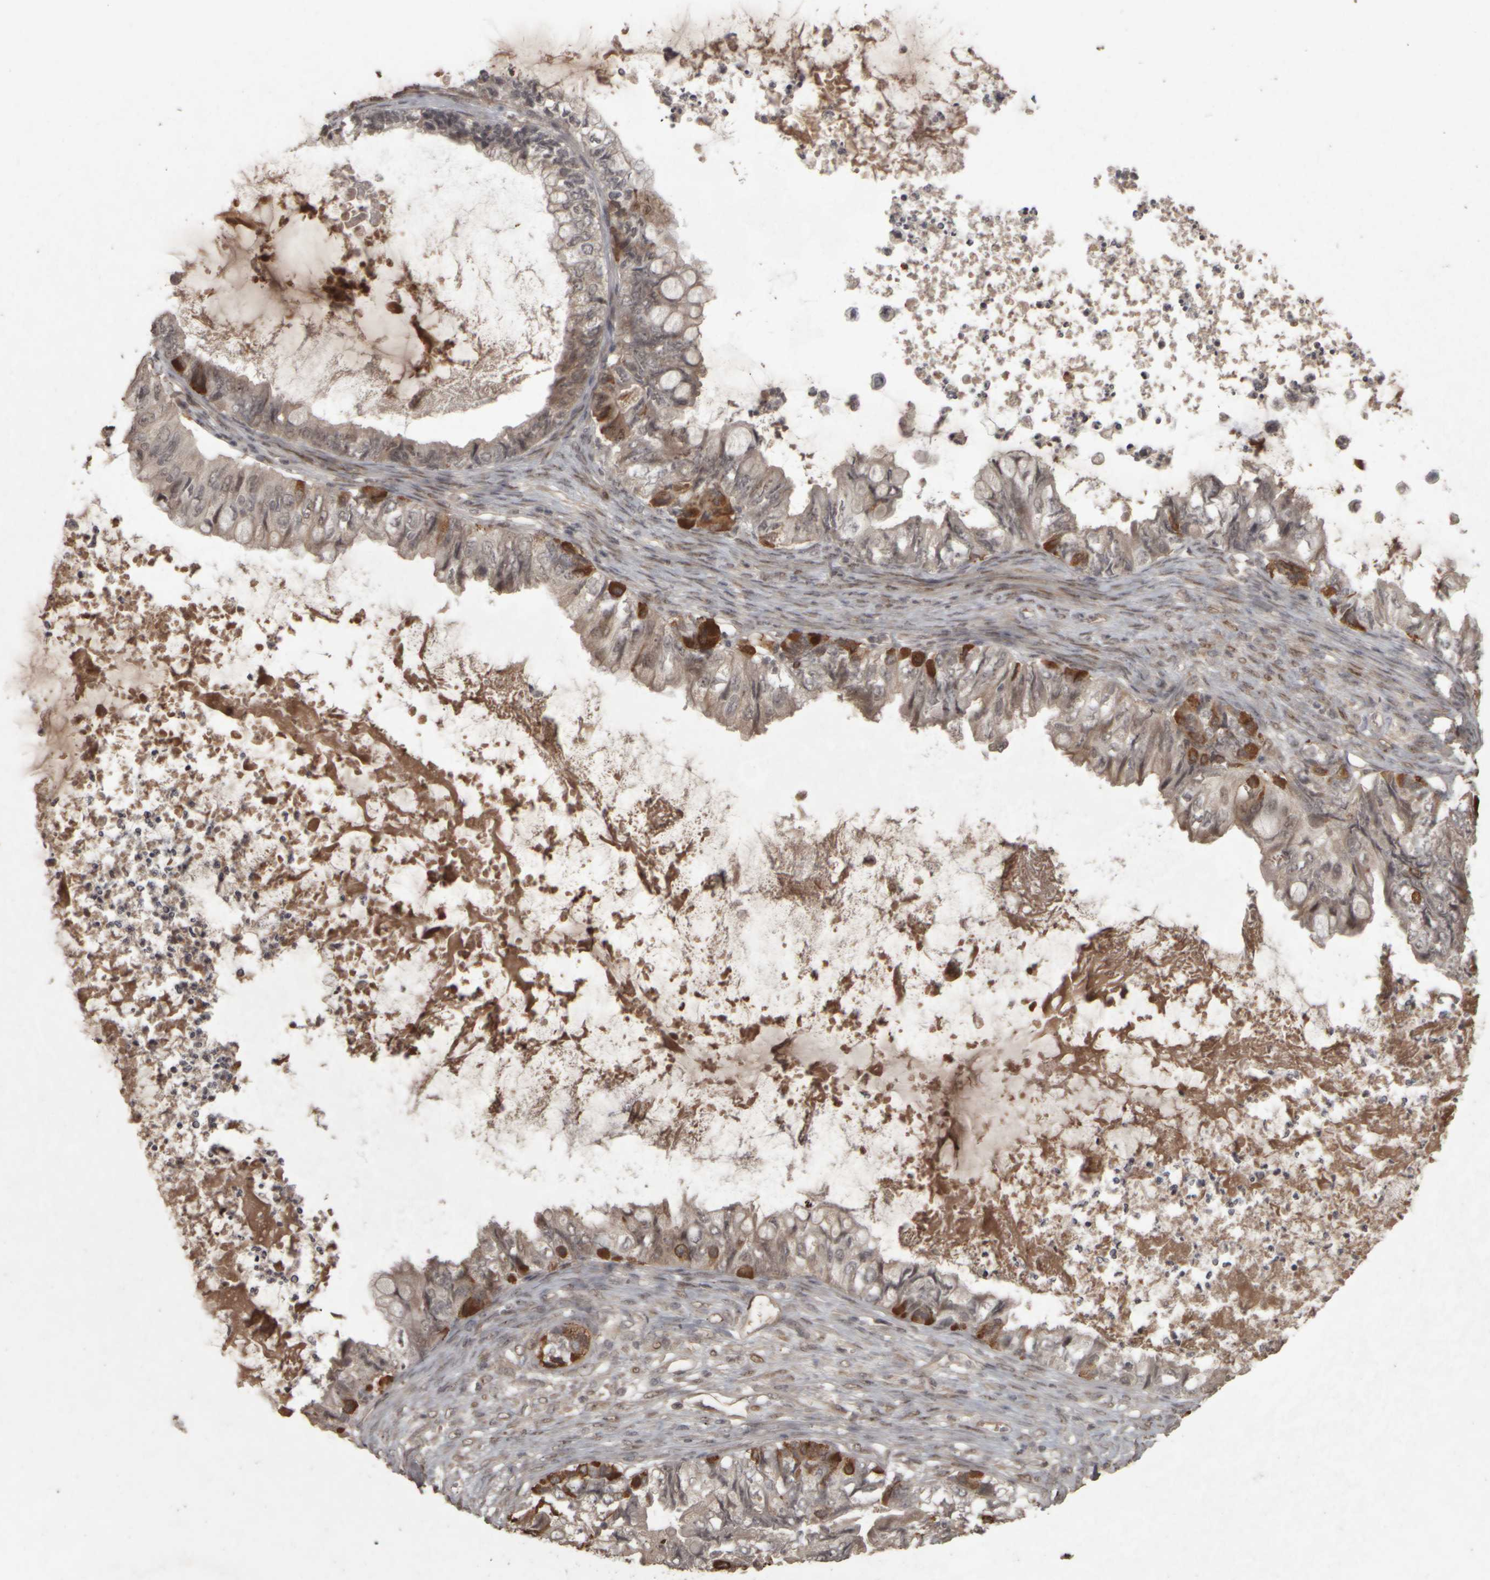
{"staining": {"intensity": "weak", "quantity": "25%-75%", "location": "cytoplasmic/membranous"}, "tissue": "ovarian cancer", "cell_type": "Tumor cells", "image_type": "cancer", "snomed": [{"axis": "morphology", "description": "Cystadenocarcinoma, mucinous, NOS"}, {"axis": "topography", "description": "Ovary"}], "caption": "Ovarian mucinous cystadenocarcinoma stained with a brown dye reveals weak cytoplasmic/membranous positive expression in about 25%-75% of tumor cells.", "gene": "ACO1", "patient": {"sex": "female", "age": 80}}